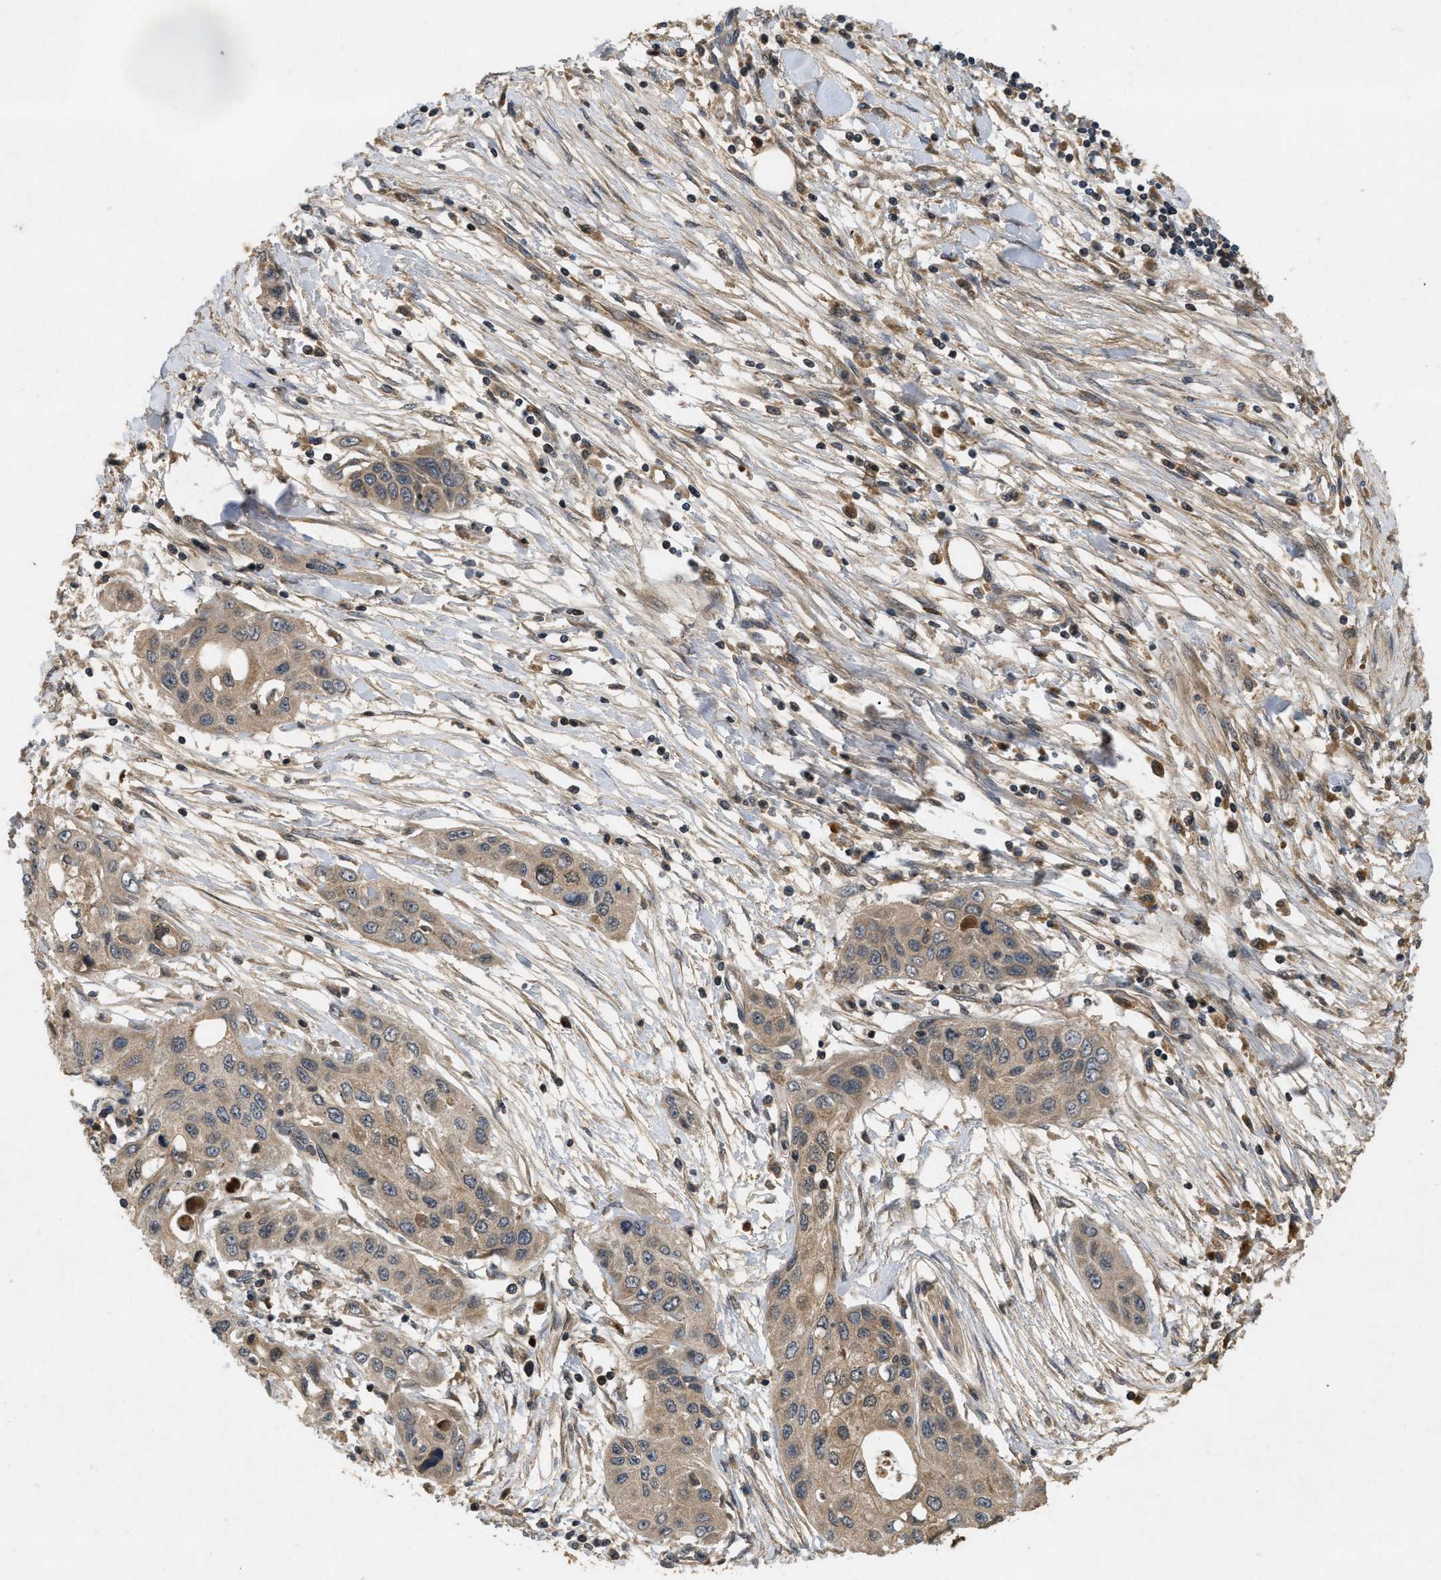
{"staining": {"intensity": "weak", "quantity": ">75%", "location": "cytoplasmic/membranous"}, "tissue": "pancreatic cancer", "cell_type": "Tumor cells", "image_type": "cancer", "snomed": [{"axis": "morphology", "description": "Adenocarcinoma, NOS"}, {"axis": "topography", "description": "Pancreas"}], "caption": "This micrograph demonstrates immunohistochemistry (IHC) staining of human adenocarcinoma (pancreatic), with low weak cytoplasmic/membranous positivity in approximately >75% of tumor cells.", "gene": "RAB2A", "patient": {"sex": "female", "age": 70}}